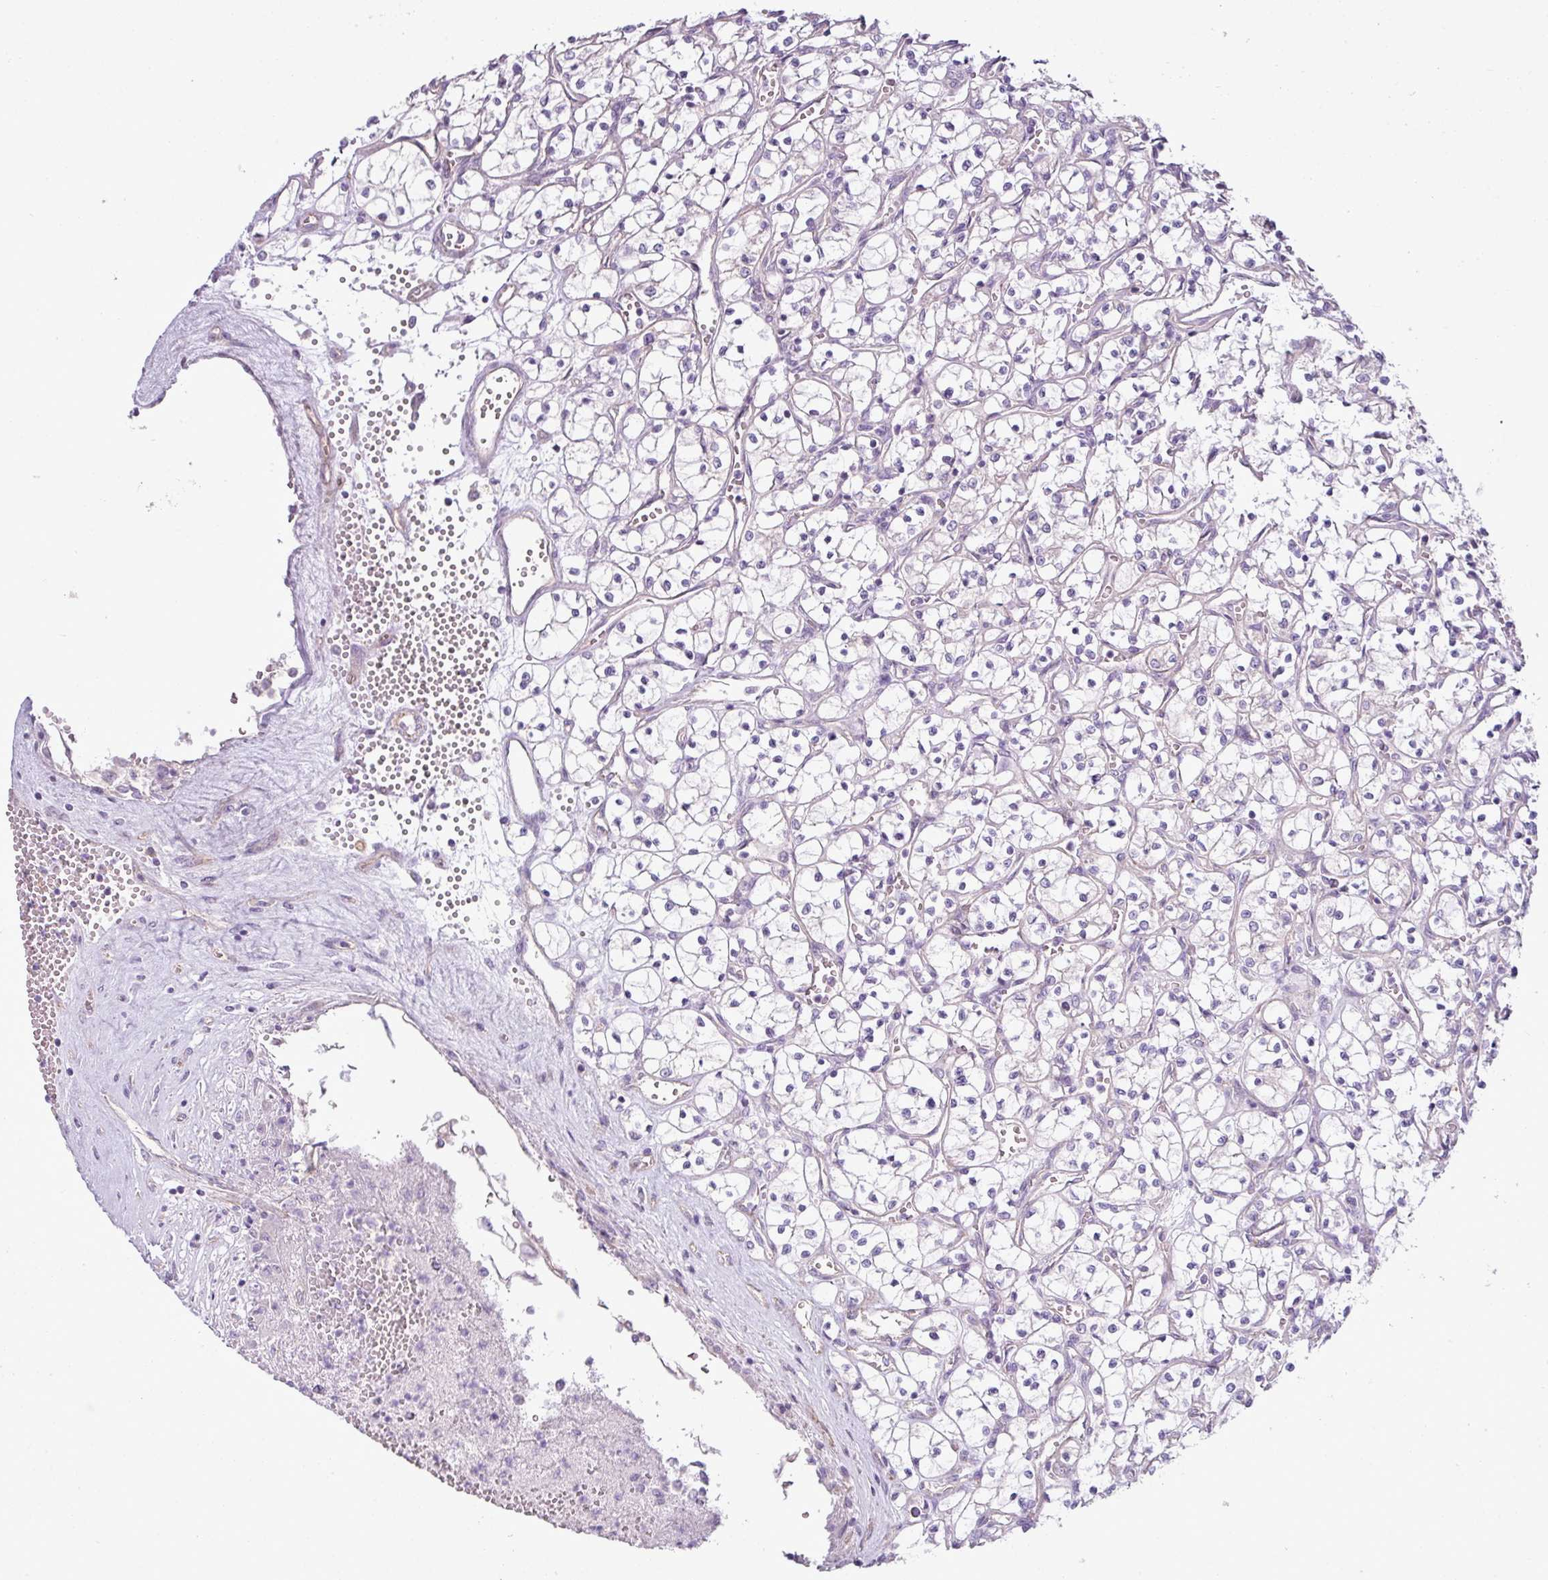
{"staining": {"intensity": "negative", "quantity": "none", "location": "none"}, "tissue": "renal cancer", "cell_type": "Tumor cells", "image_type": "cancer", "snomed": [{"axis": "morphology", "description": "Adenocarcinoma, NOS"}, {"axis": "topography", "description": "Kidney"}], "caption": "An immunohistochemistry (IHC) image of renal adenocarcinoma is shown. There is no staining in tumor cells of renal adenocarcinoma.", "gene": "CAMK2B", "patient": {"sex": "female", "age": 69}}